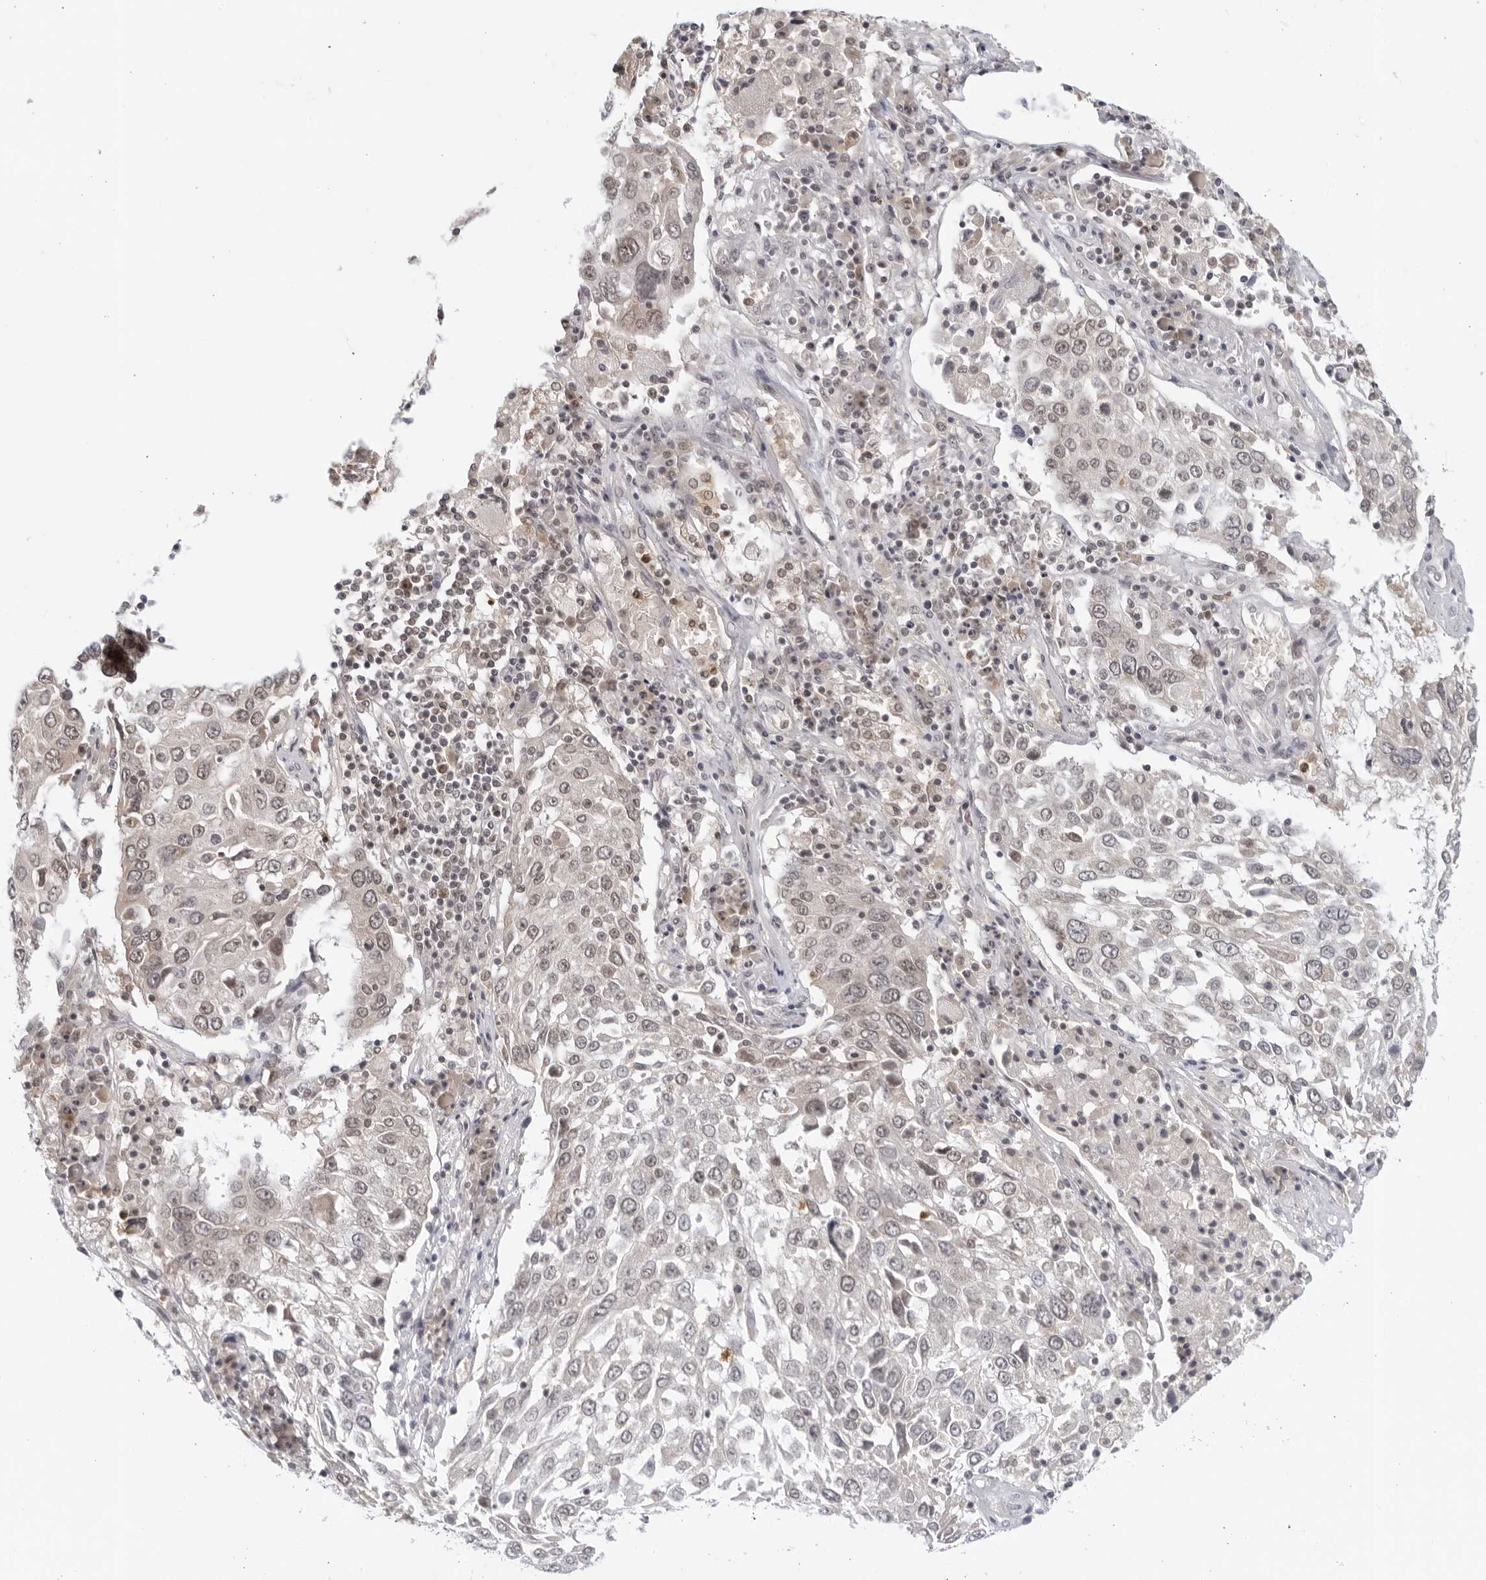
{"staining": {"intensity": "negative", "quantity": "none", "location": "none"}, "tissue": "lung cancer", "cell_type": "Tumor cells", "image_type": "cancer", "snomed": [{"axis": "morphology", "description": "Squamous cell carcinoma, NOS"}, {"axis": "topography", "description": "Lung"}], "caption": "IHC photomicrograph of neoplastic tissue: human lung cancer (squamous cell carcinoma) stained with DAB (3,3'-diaminobenzidine) demonstrates no significant protein staining in tumor cells.", "gene": "RAB11FIP3", "patient": {"sex": "male", "age": 65}}